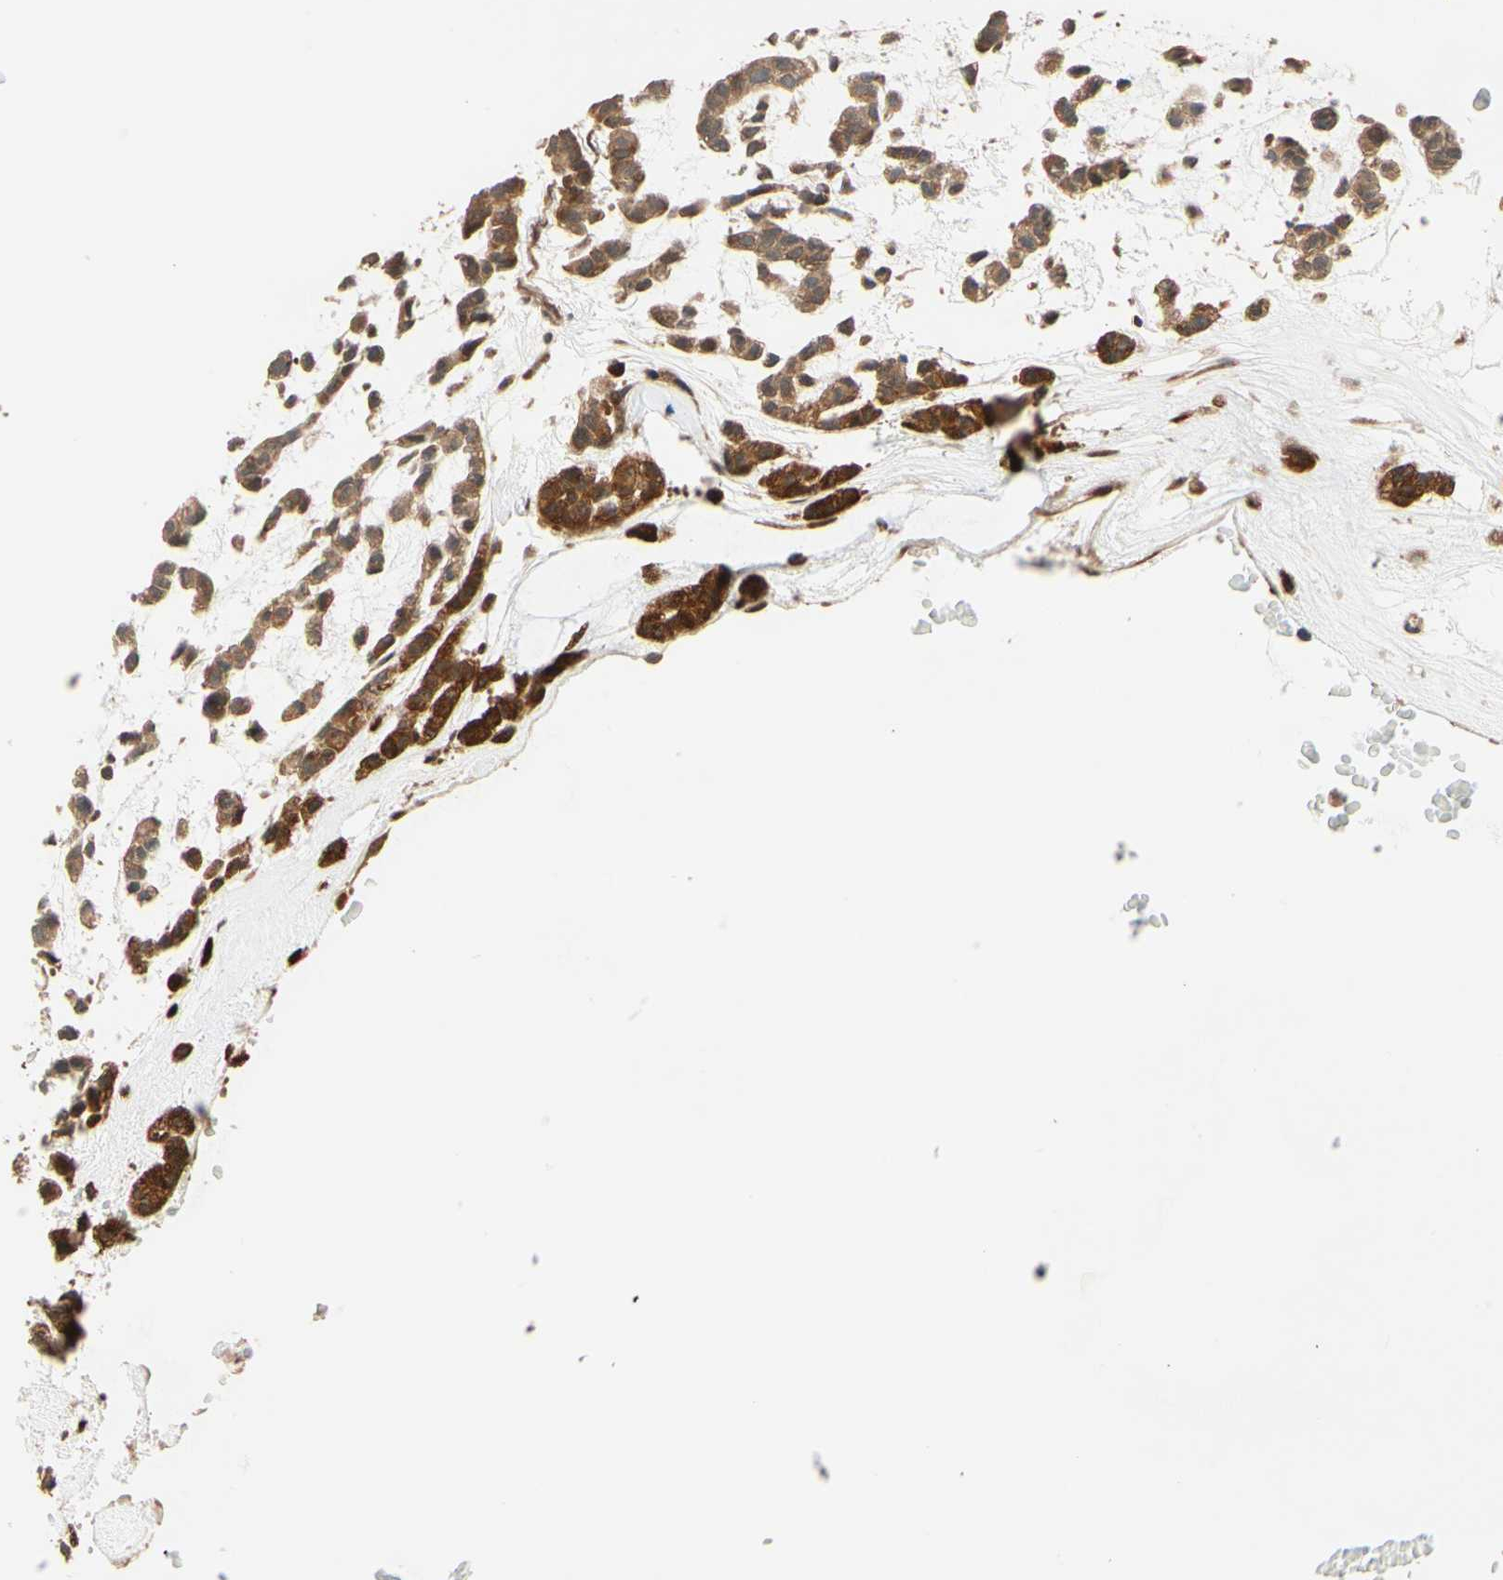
{"staining": {"intensity": "moderate", "quantity": ">75%", "location": "cytoplasmic/membranous"}, "tissue": "head and neck cancer", "cell_type": "Tumor cells", "image_type": "cancer", "snomed": [{"axis": "morphology", "description": "Adenocarcinoma, NOS"}, {"axis": "morphology", "description": "Adenoma, NOS"}, {"axis": "topography", "description": "Head-Neck"}], "caption": "A medium amount of moderate cytoplasmic/membranous positivity is identified in about >75% of tumor cells in head and neck adenocarcinoma tissue.", "gene": "RNF19A", "patient": {"sex": "female", "age": 55}}